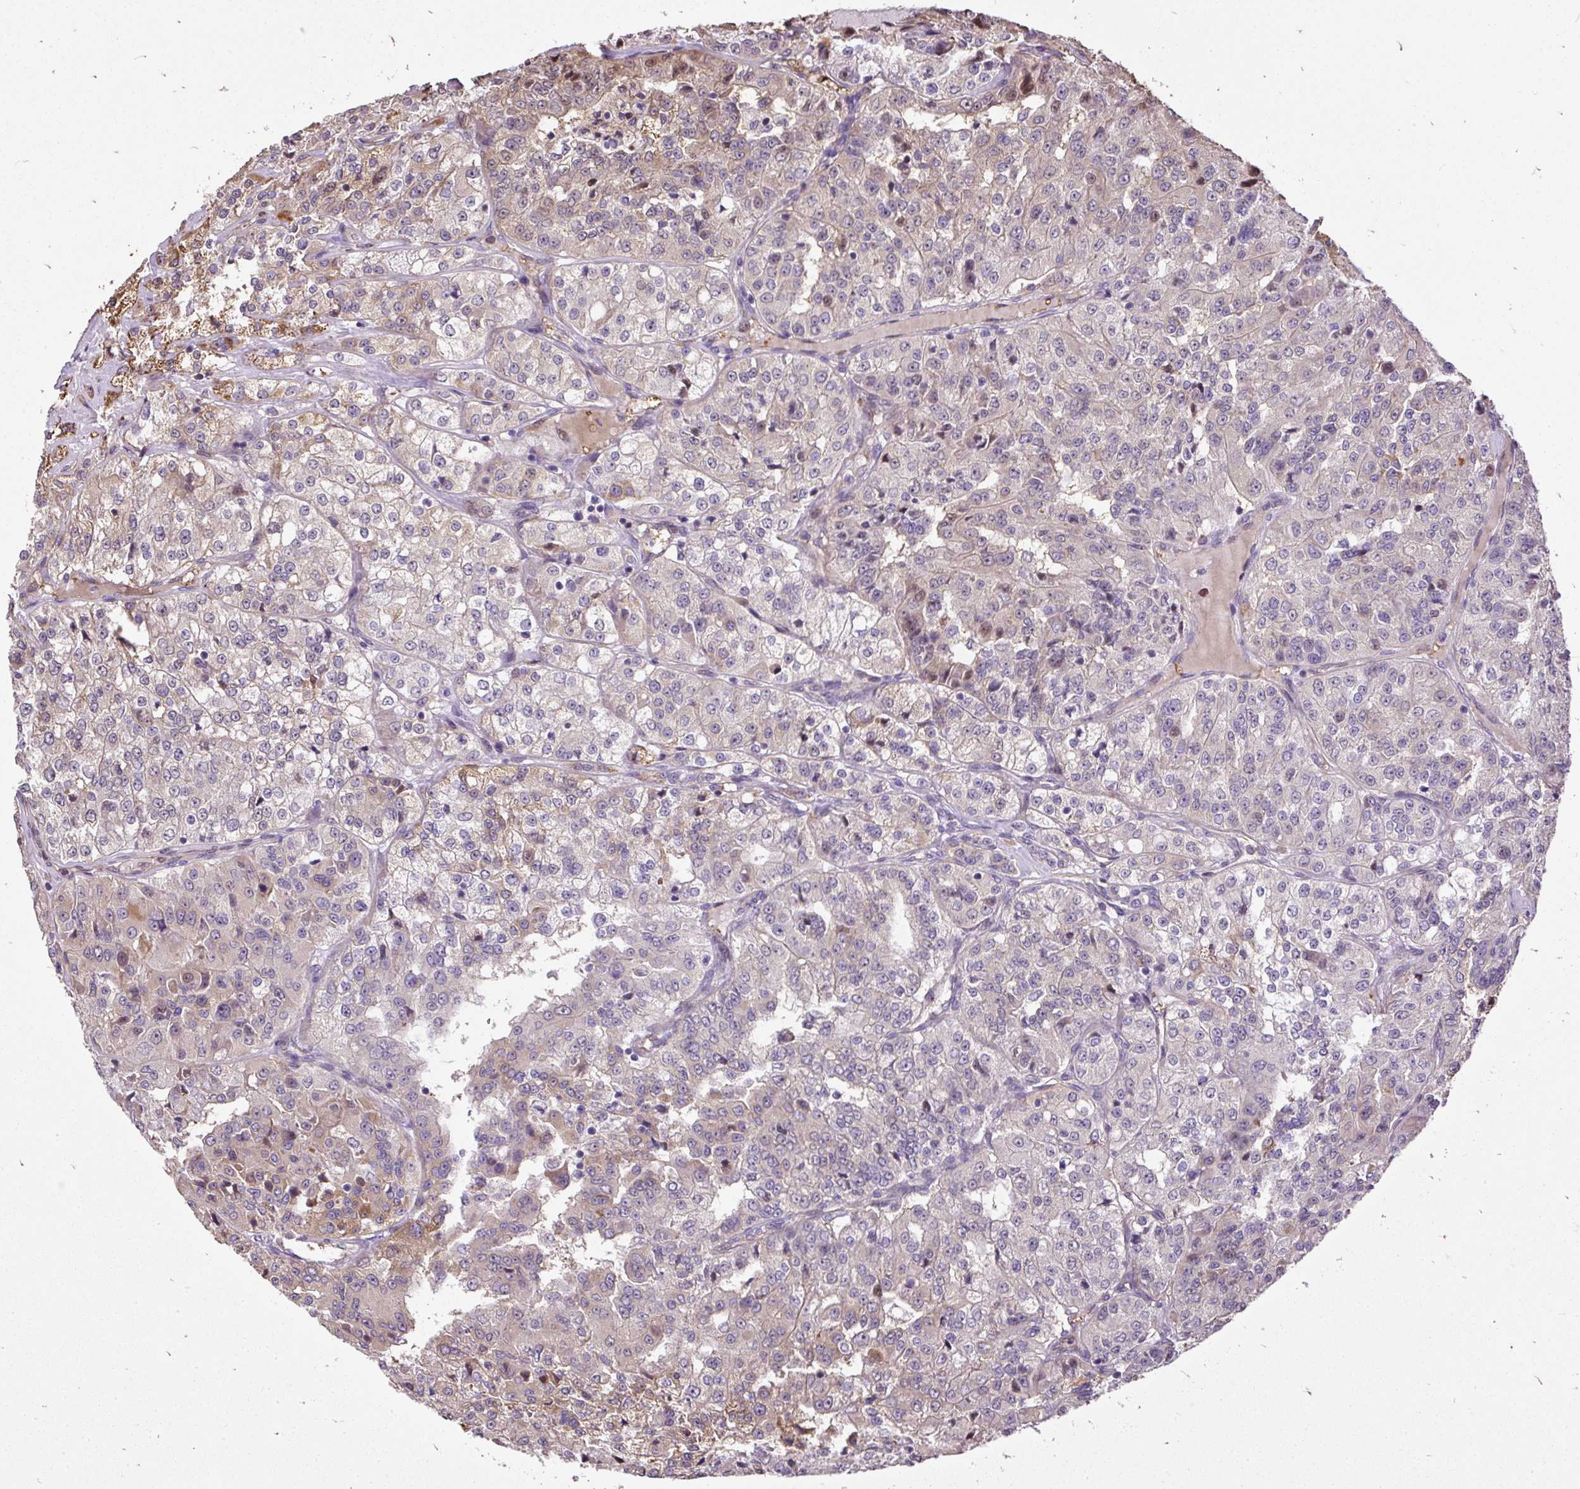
{"staining": {"intensity": "moderate", "quantity": "<25%", "location": "cytoplasmic/membranous"}, "tissue": "renal cancer", "cell_type": "Tumor cells", "image_type": "cancer", "snomed": [{"axis": "morphology", "description": "Adenocarcinoma, NOS"}, {"axis": "topography", "description": "Kidney"}], "caption": "This photomicrograph displays IHC staining of adenocarcinoma (renal), with low moderate cytoplasmic/membranous positivity in about <25% of tumor cells.", "gene": "PUS7L", "patient": {"sex": "female", "age": 63}}